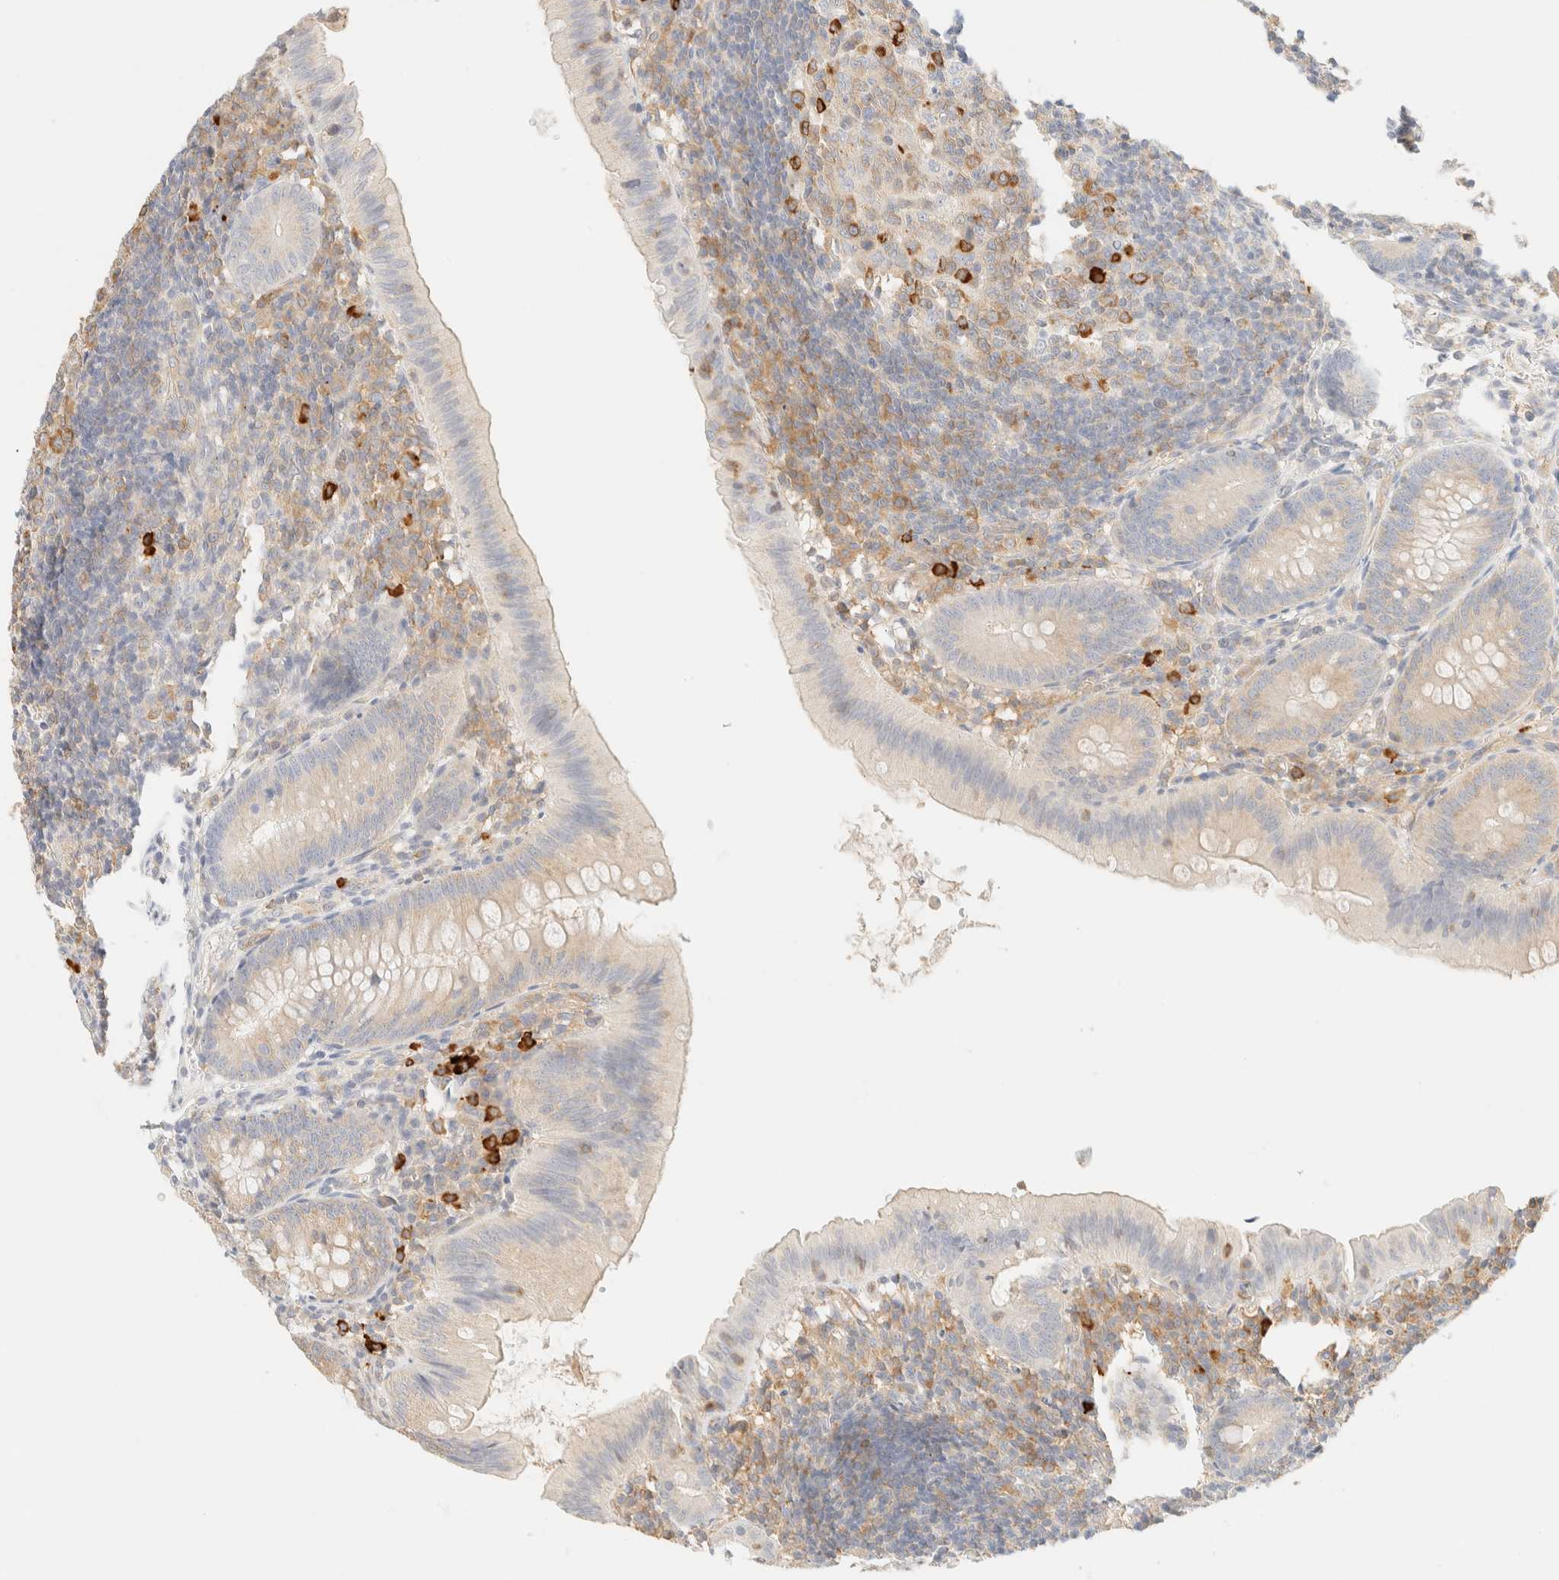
{"staining": {"intensity": "weak", "quantity": "25%-75%", "location": "cytoplasmic/membranous"}, "tissue": "appendix", "cell_type": "Glandular cells", "image_type": "normal", "snomed": [{"axis": "morphology", "description": "Normal tissue, NOS"}, {"axis": "topography", "description": "Appendix"}], "caption": "Protein expression analysis of benign human appendix reveals weak cytoplasmic/membranous expression in approximately 25%-75% of glandular cells.", "gene": "FHOD1", "patient": {"sex": "male", "age": 1}}